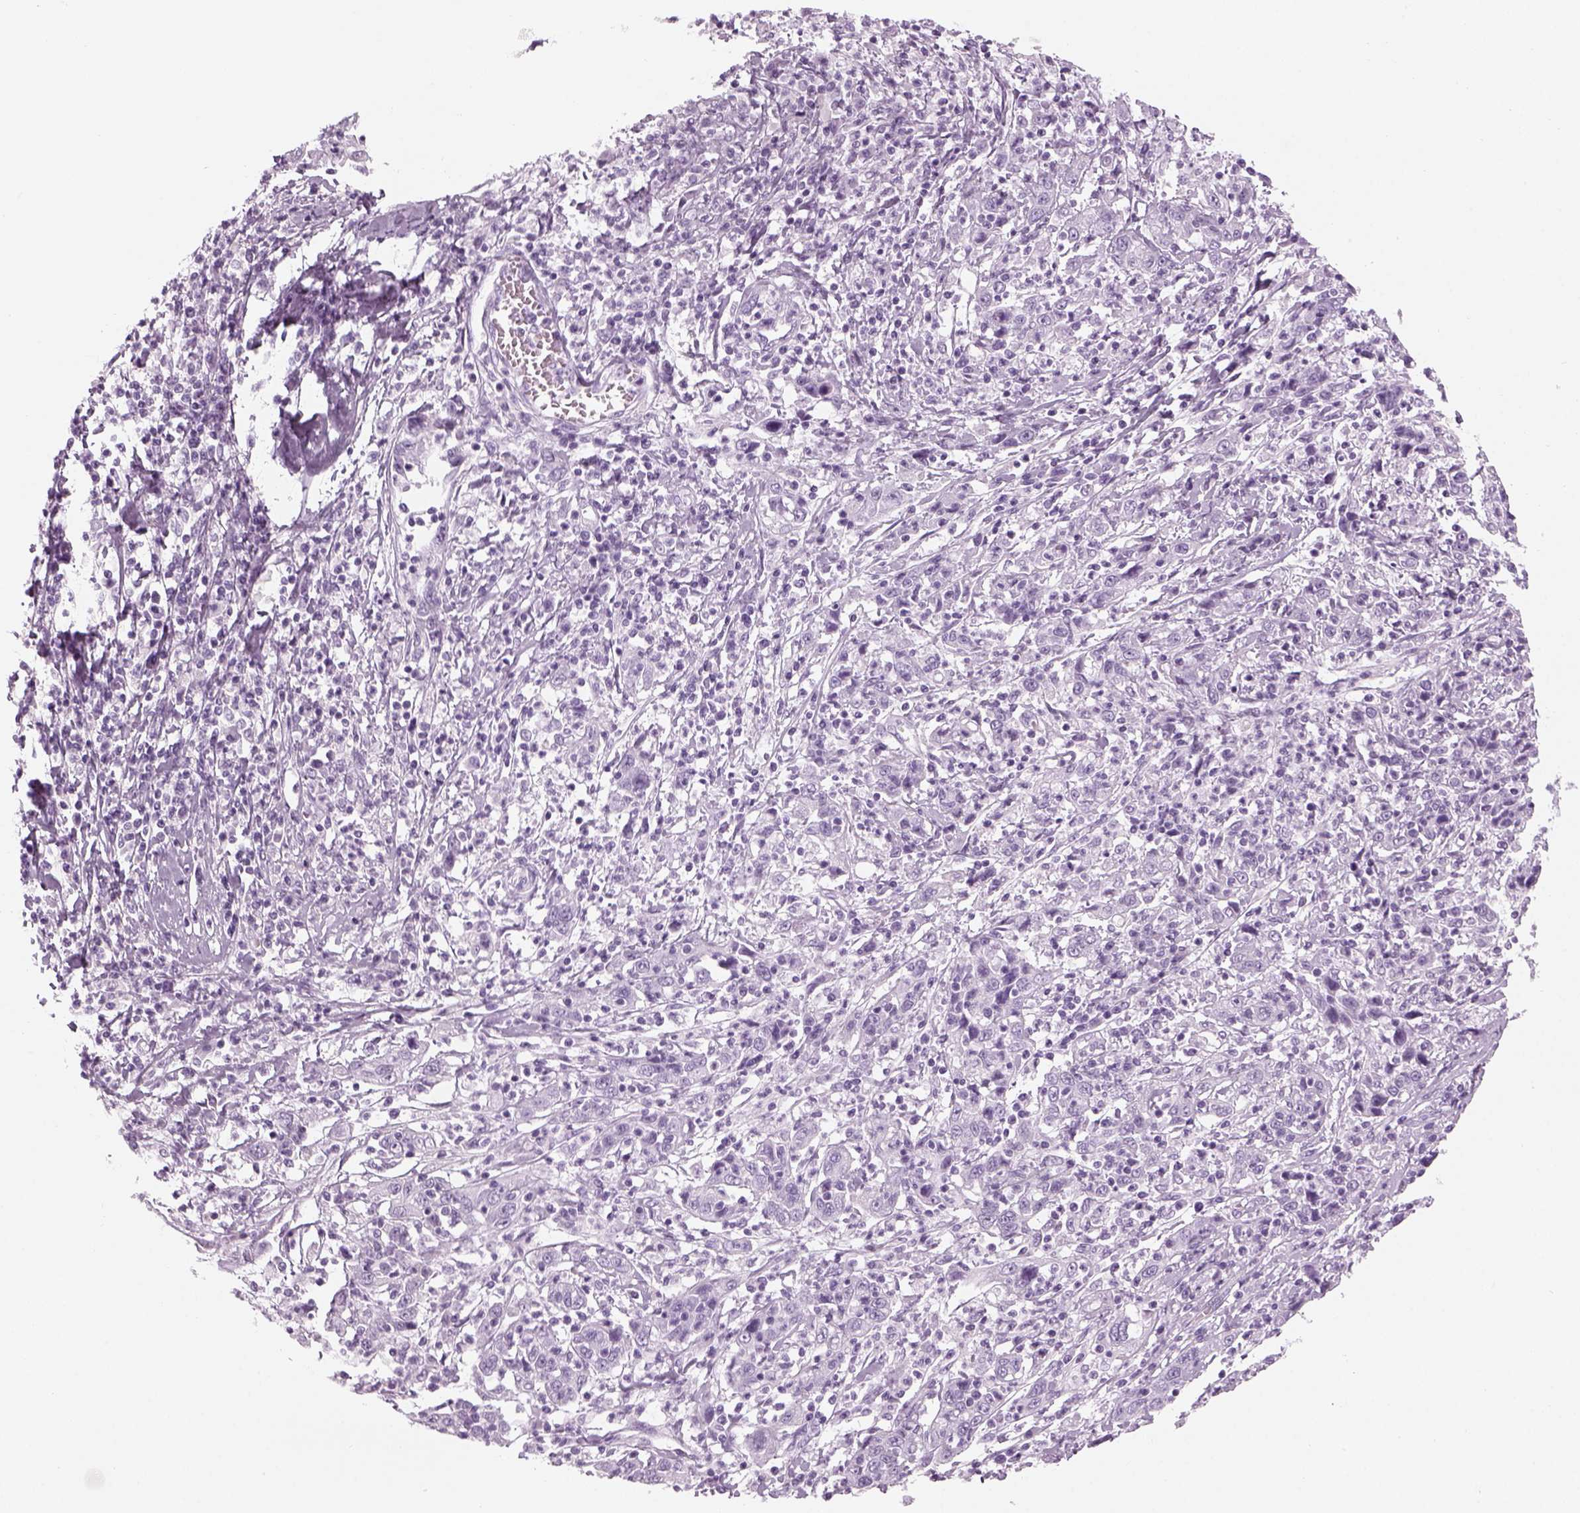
{"staining": {"intensity": "negative", "quantity": "none", "location": "none"}, "tissue": "cervical cancer", "cell_type": "Tumor cells", "image_type": "cancer", "snomed": [{"axis": "morphology", "description": "Squamous cell carcinoma, NOS"}, {"axis": "topography", "description": "Cervix"}], "caption": "This is an immunohistochemistry photomicrograph of cervical cancer. There is no staining in tumor cells.", "gene": "PABPC1L2B", "patient": {"sex": "female", "age": 46}}